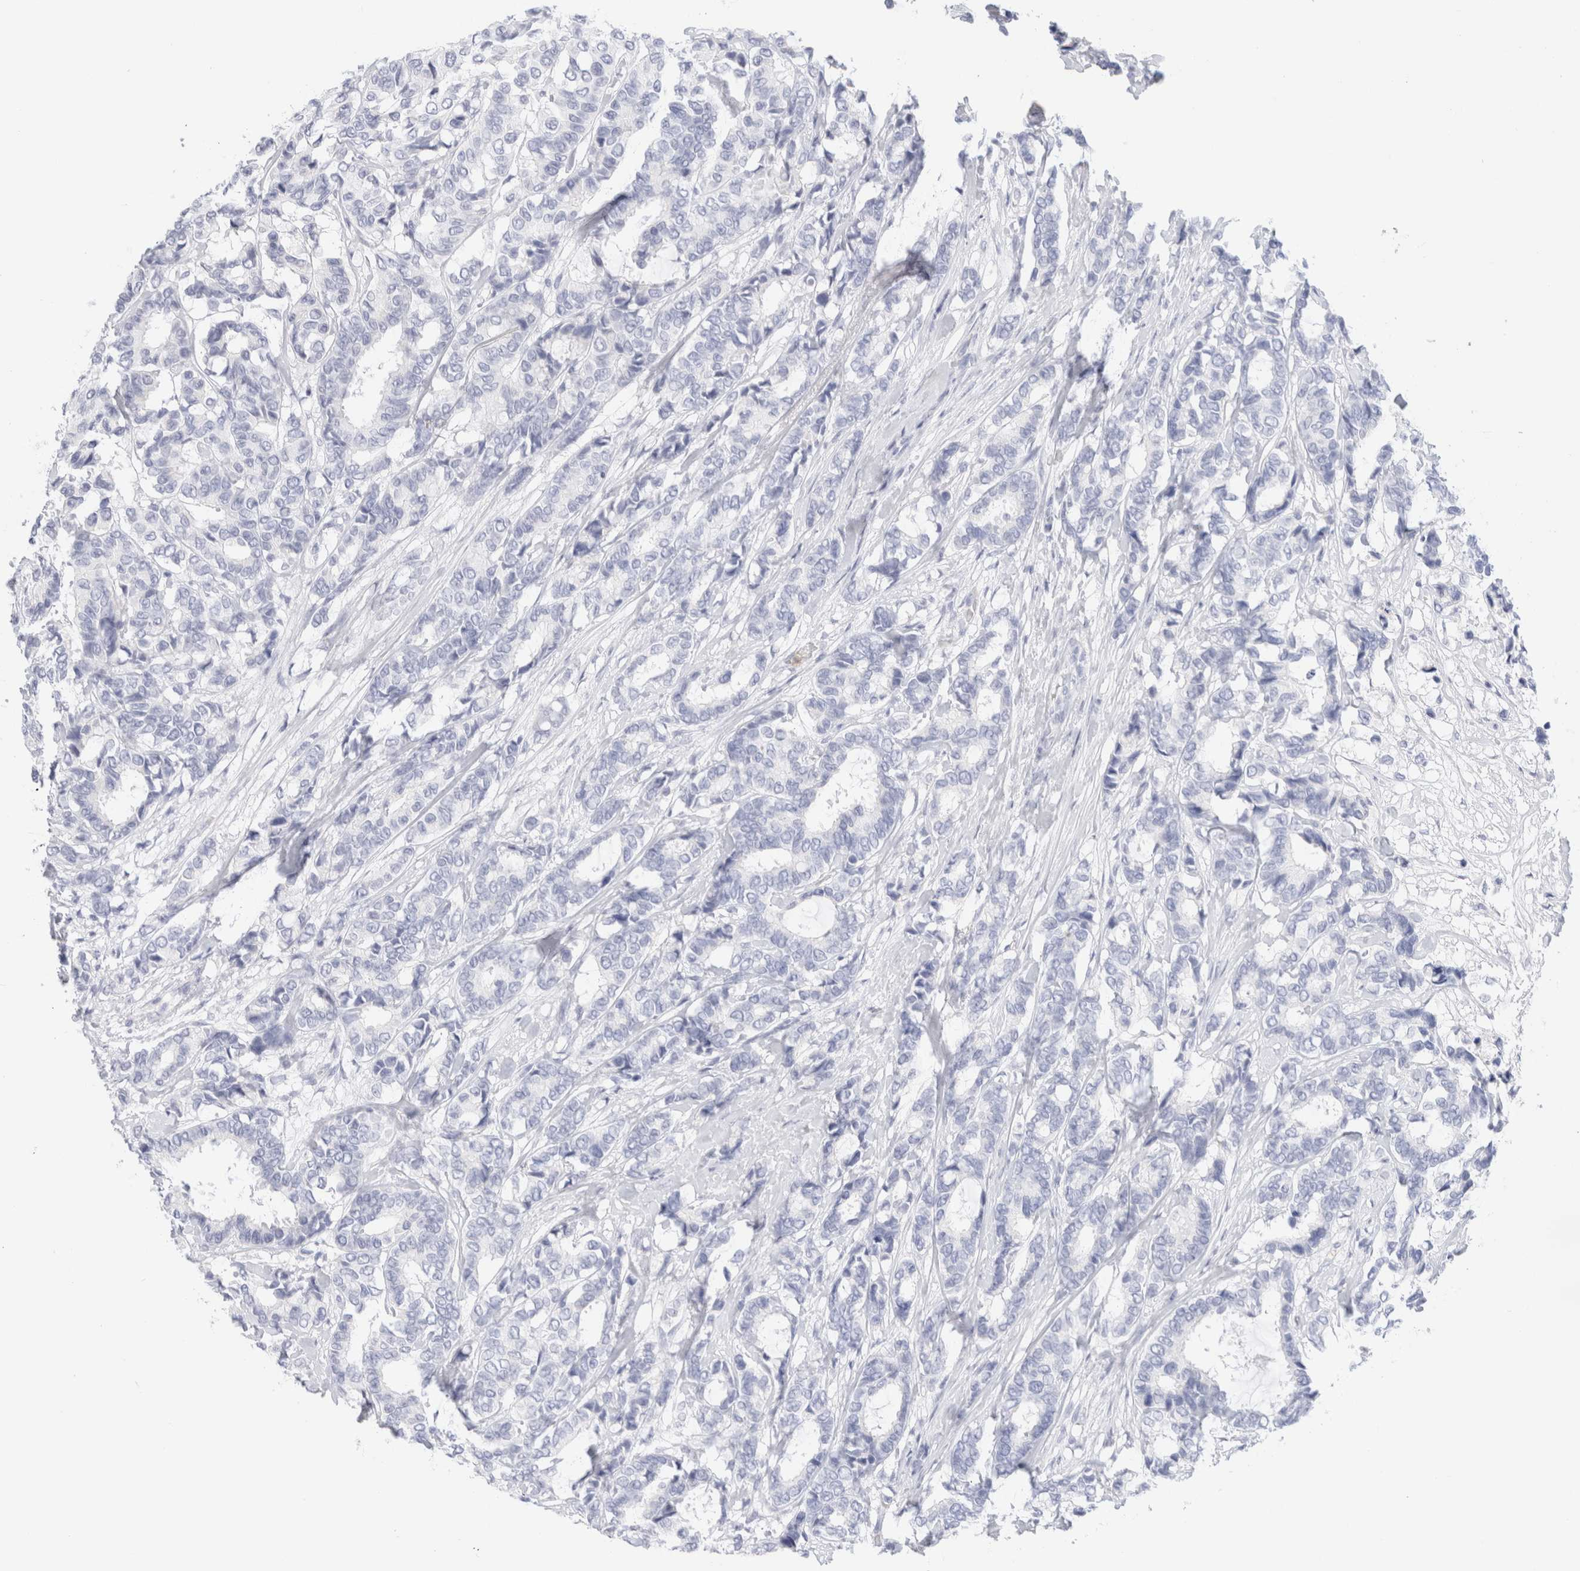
{"staining": {"intensity": "negative", "quantity": "none", "location": "none"}, "tissue": "breast cancer", "cell_type": "Tumor cells", "image_type": "cancer", "snomed": [{"axis": "morphology", "description": "Duct carcinoma"}, {"axis": "topography", "description": "Breast"}], "caption": "Infiltrating ductal carcinoma (breast) was stained to show a protein in brown. There is no significant positivity in tumor cells. The staining was performed using DAB to visualize the protein expression in brown, while the nuclei were stained in blue with hematoxylin (Magnification: 20x).", "gene": "ARG1", "patient": {"sex": "female", "age": 87}}